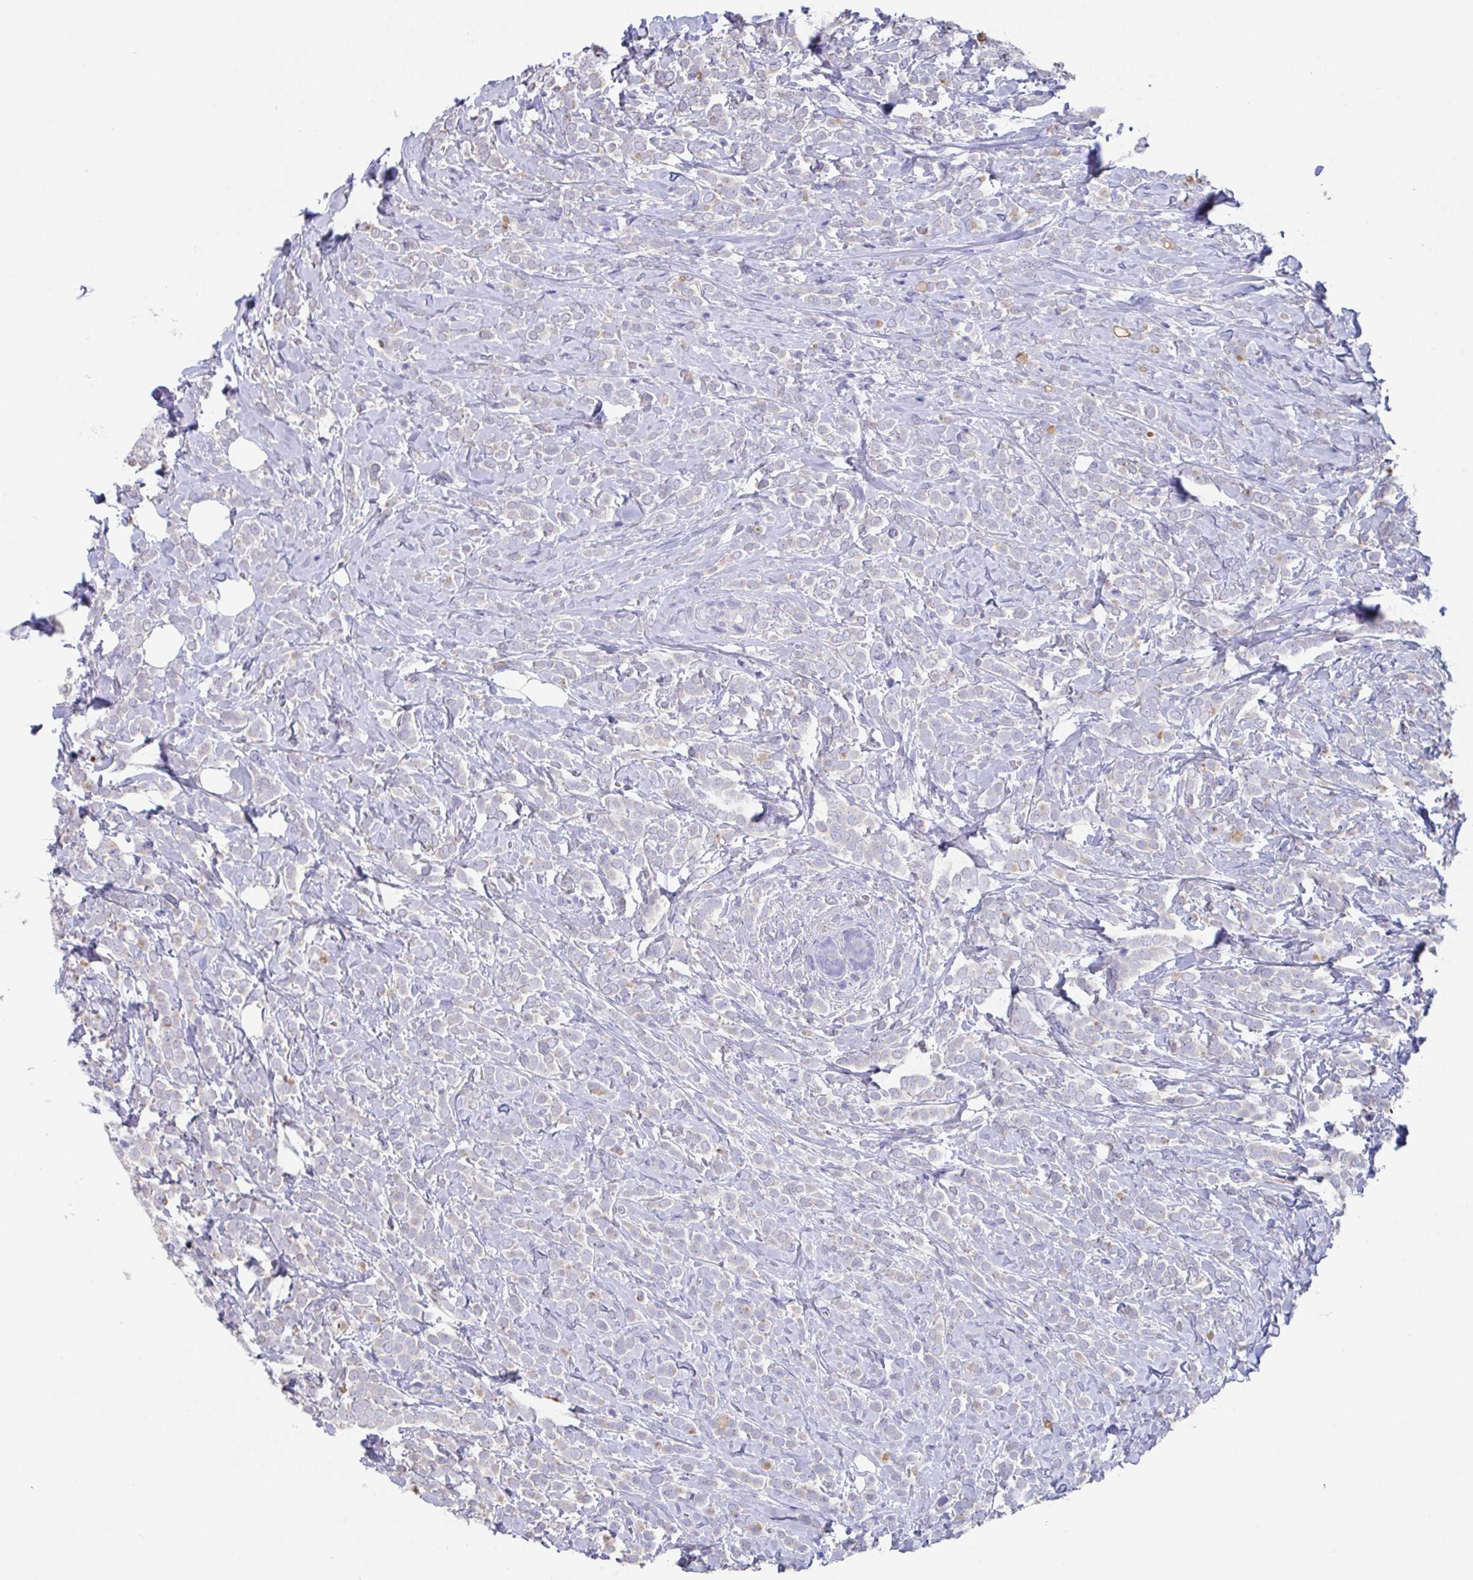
{"staining": {"intensity": "moderate", "quantity": "<25%", "location": "cytoplasmic/membranous"}, "tissue": "breast cancer", "cell_type": "Tumor cells", "image_type": "cancer", "snomed": [{"axis": "morphology", "description": "Lobular carcinoma"}, {"axis": "topography", "description": "Breast"}], "caption": "Breast cancer tissue reveals moderate cytoplasmic/membranous expression in about <25% of tumor cells, visualized by immunohistochemistry.", "gene": "SLC44A4", "patient": {"sex": "female", "age": 49}}